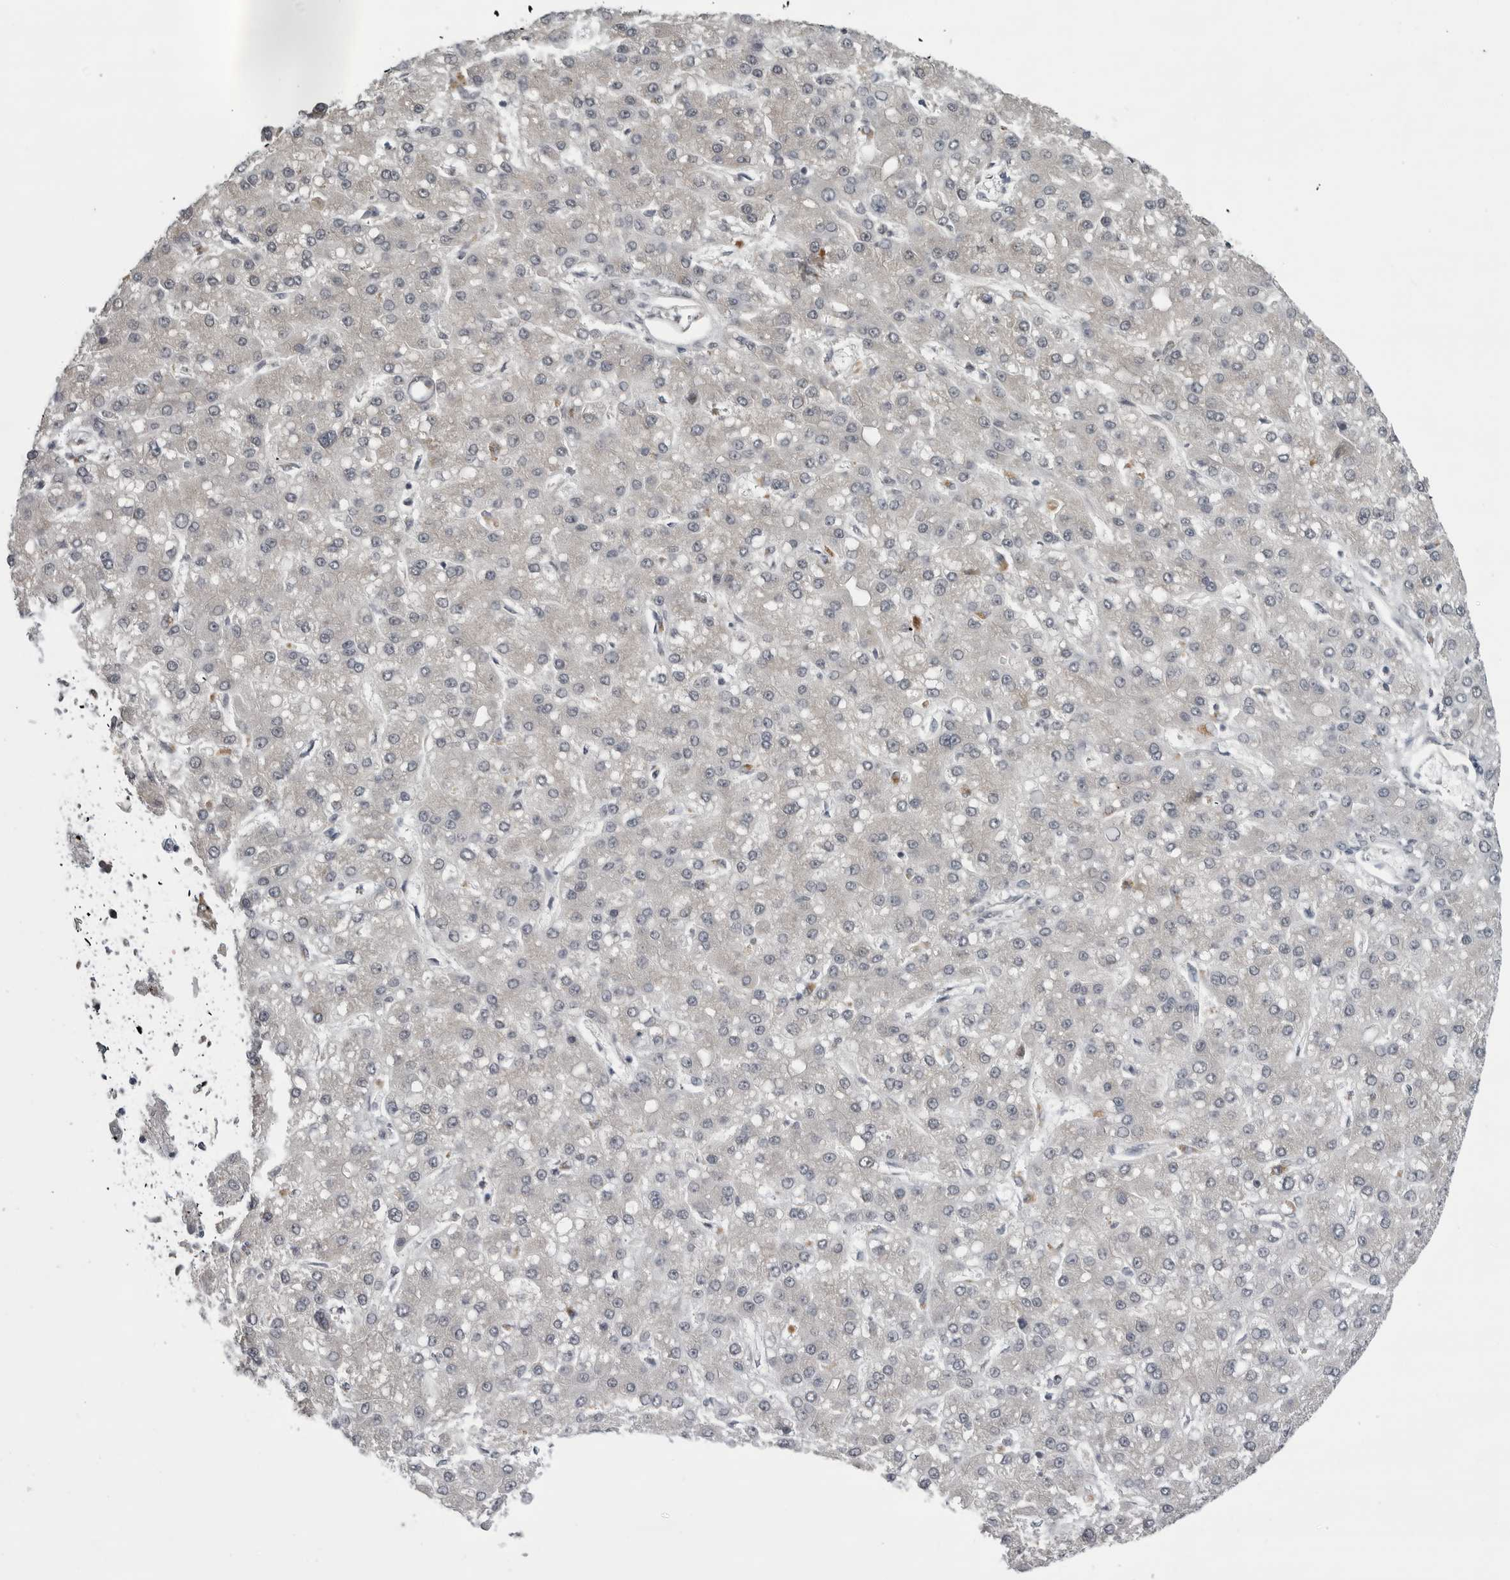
{"staining": {"intensity": "weak", "quantity": "<25%", "location": "cytoplasmic/membranous"}, "tissue": "liver cancer", "cell_type": "Tumor cells", "image_type": "cancer", "snomed": [{"axis": "morphology", "description": "Carcinoma, Hepatocellular, NOS"}, {"axis": "topography", "description": "Liver"}], "caption": "An image of human liver hepatocellular carcinoma is negative for staining in tumor cells.", "gene": "FAAP100", "patient": {"sex": "male", "age": 67}}